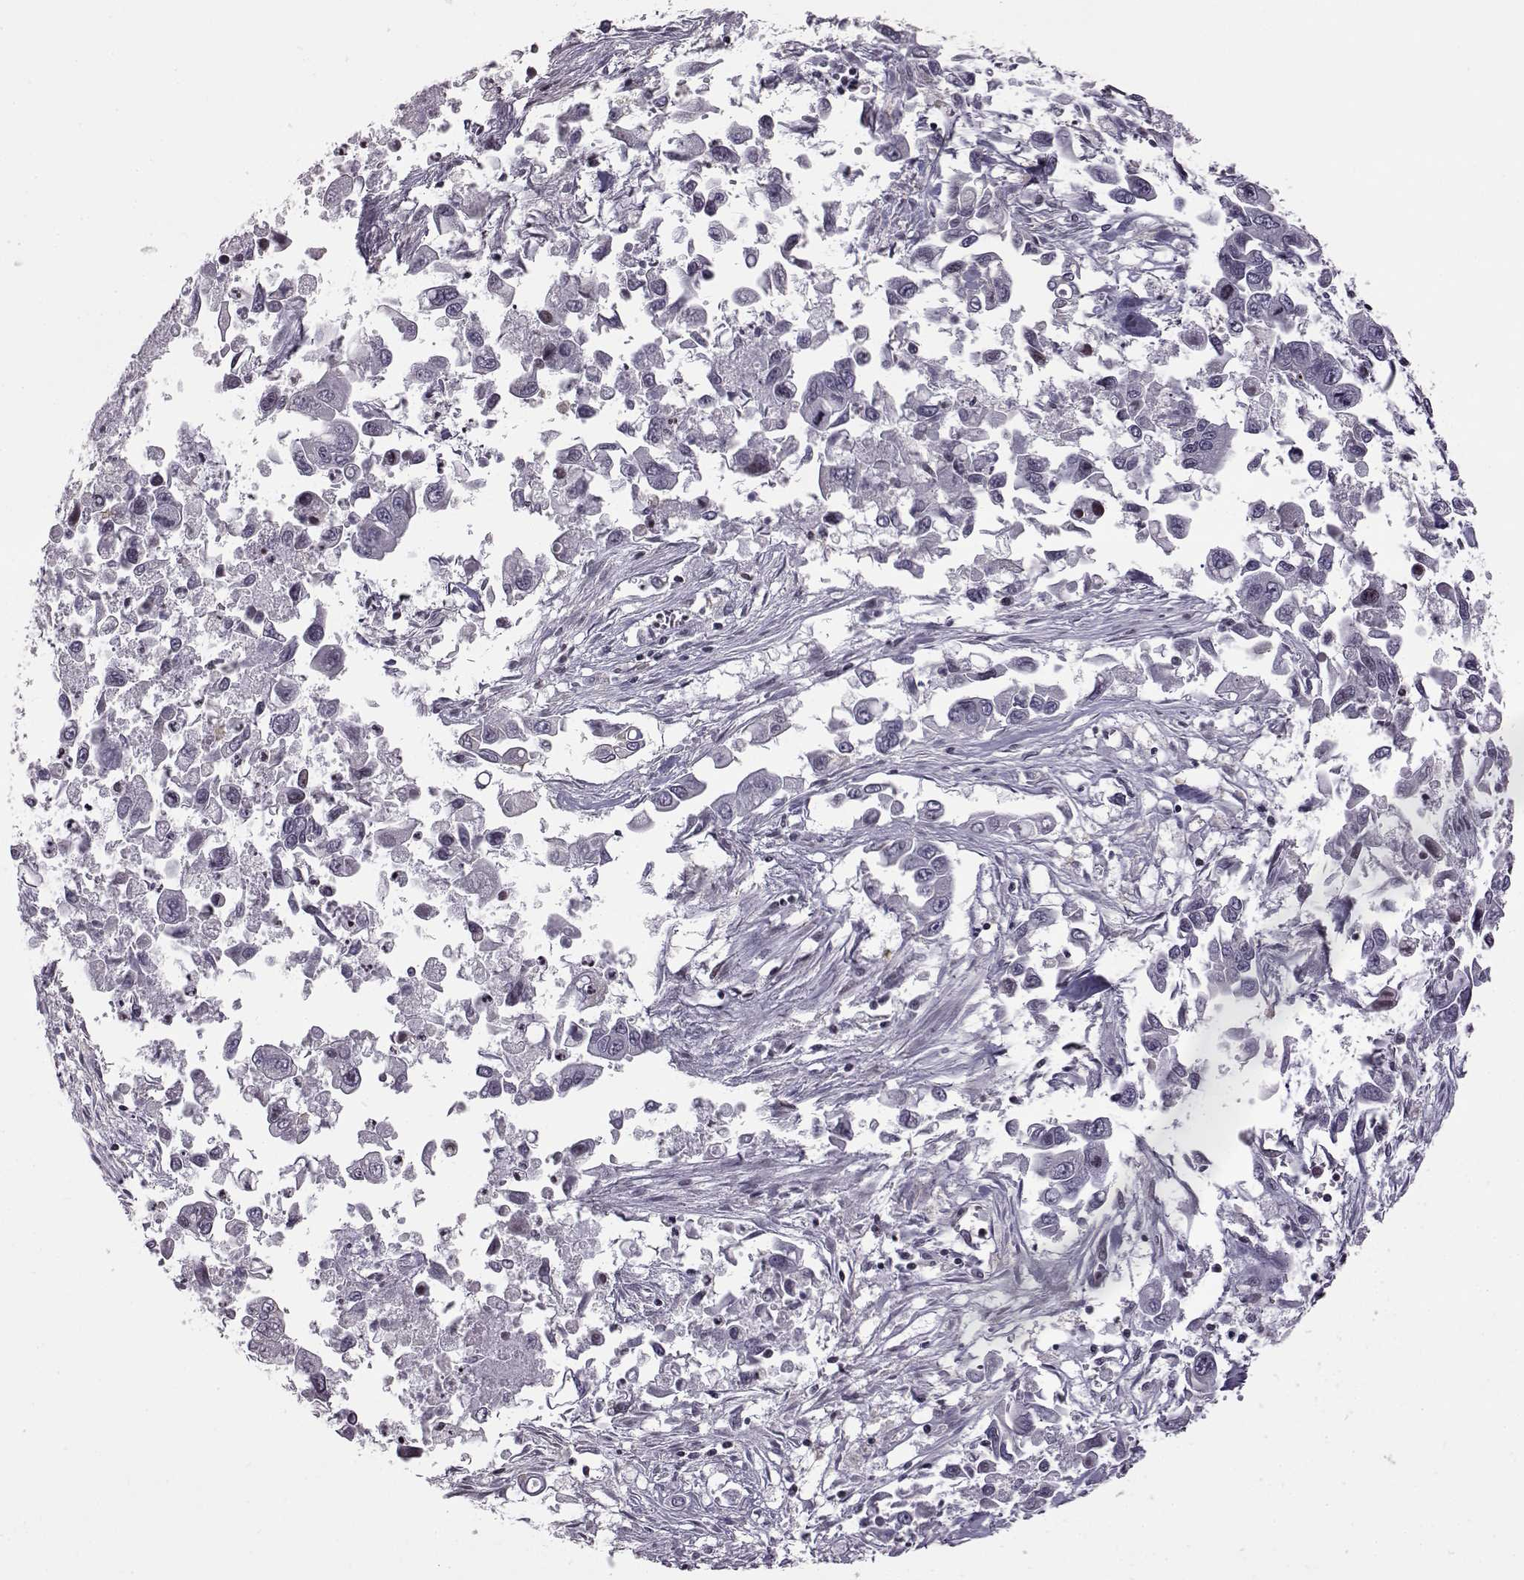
{"staining": {"intensity": "negative", "quantity": "none", "location": "none"}, "tissue": "pancreatic cancer", "cell_type": "Tumor cells", "image_type": "cancer", "snomed": [{"axis": "morphology", "description": "Adenocarcinoma, NOS"}, {"axis": "topography", "description": "Pancreas"}], "caption": "Histopathology image shows no significant protein staining in tumor cells of pancreatic cancer (adenocarcinoma).", "gene": "GAL", "patient": {"sex": "female", "age": 83}}